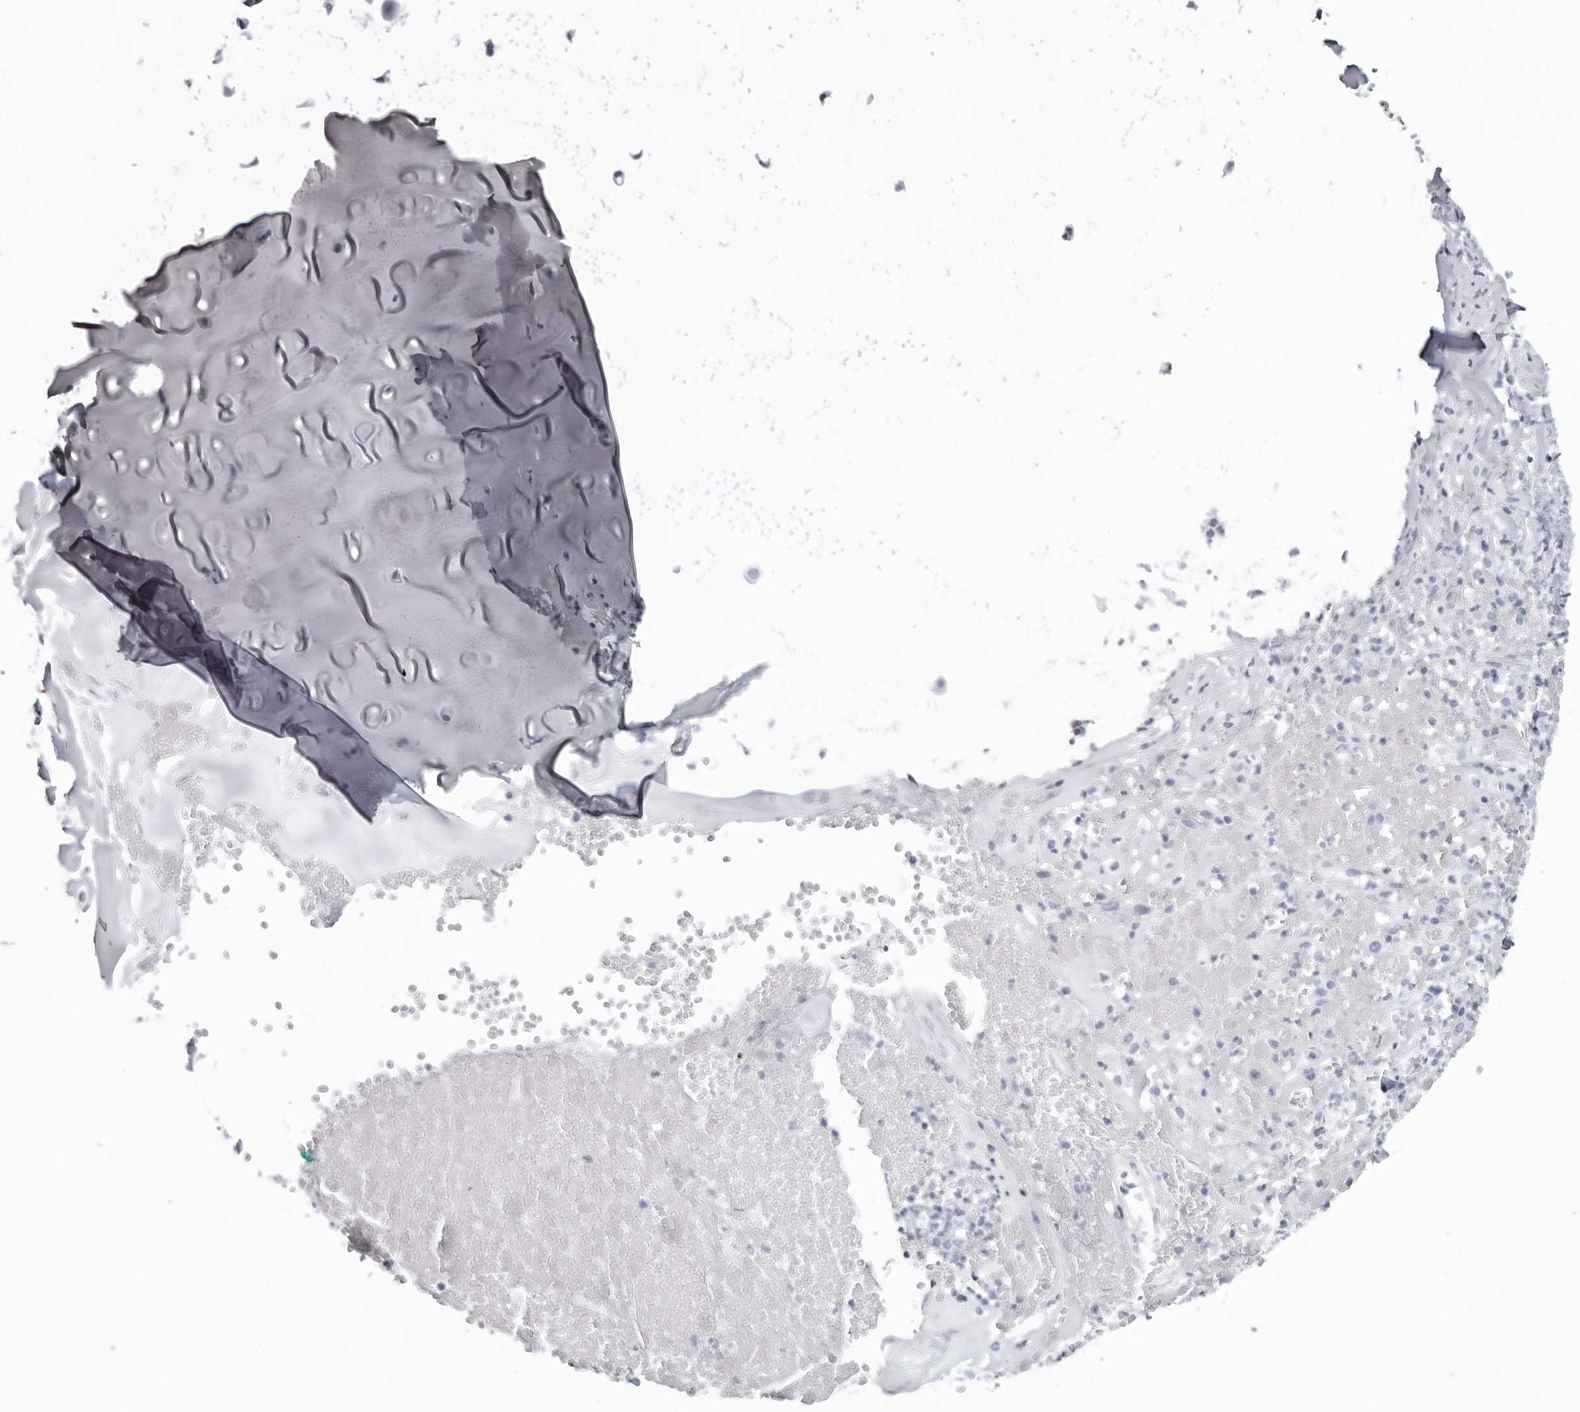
{"staining": {"intensity": "negative", "quantity": "none", "location": "none"}, "tissue": "adipose tissue", "cell_type": "Adipocytes", "image_type": "normal", "snomed": [{"axis": "morphology", "description": "Normal tissue, NOS"}, {"axis": "morphology", "description": "Basal cell carcinoma"}, {"axis": "topography", "description": "Cartilage tissue"}, {"axis": "topography", "description": "Nasopharynx"}, {"axis": "topography", "description": "Oral tissue"}], "caption": "Immunohistochemistry (IHC) histopathology image of unremarkable adipose tissue stained for a protein (brown), which shows no expression in adipocytes.", "gene": "KLK9", "patient": {"sex": "female", "age": 77}}